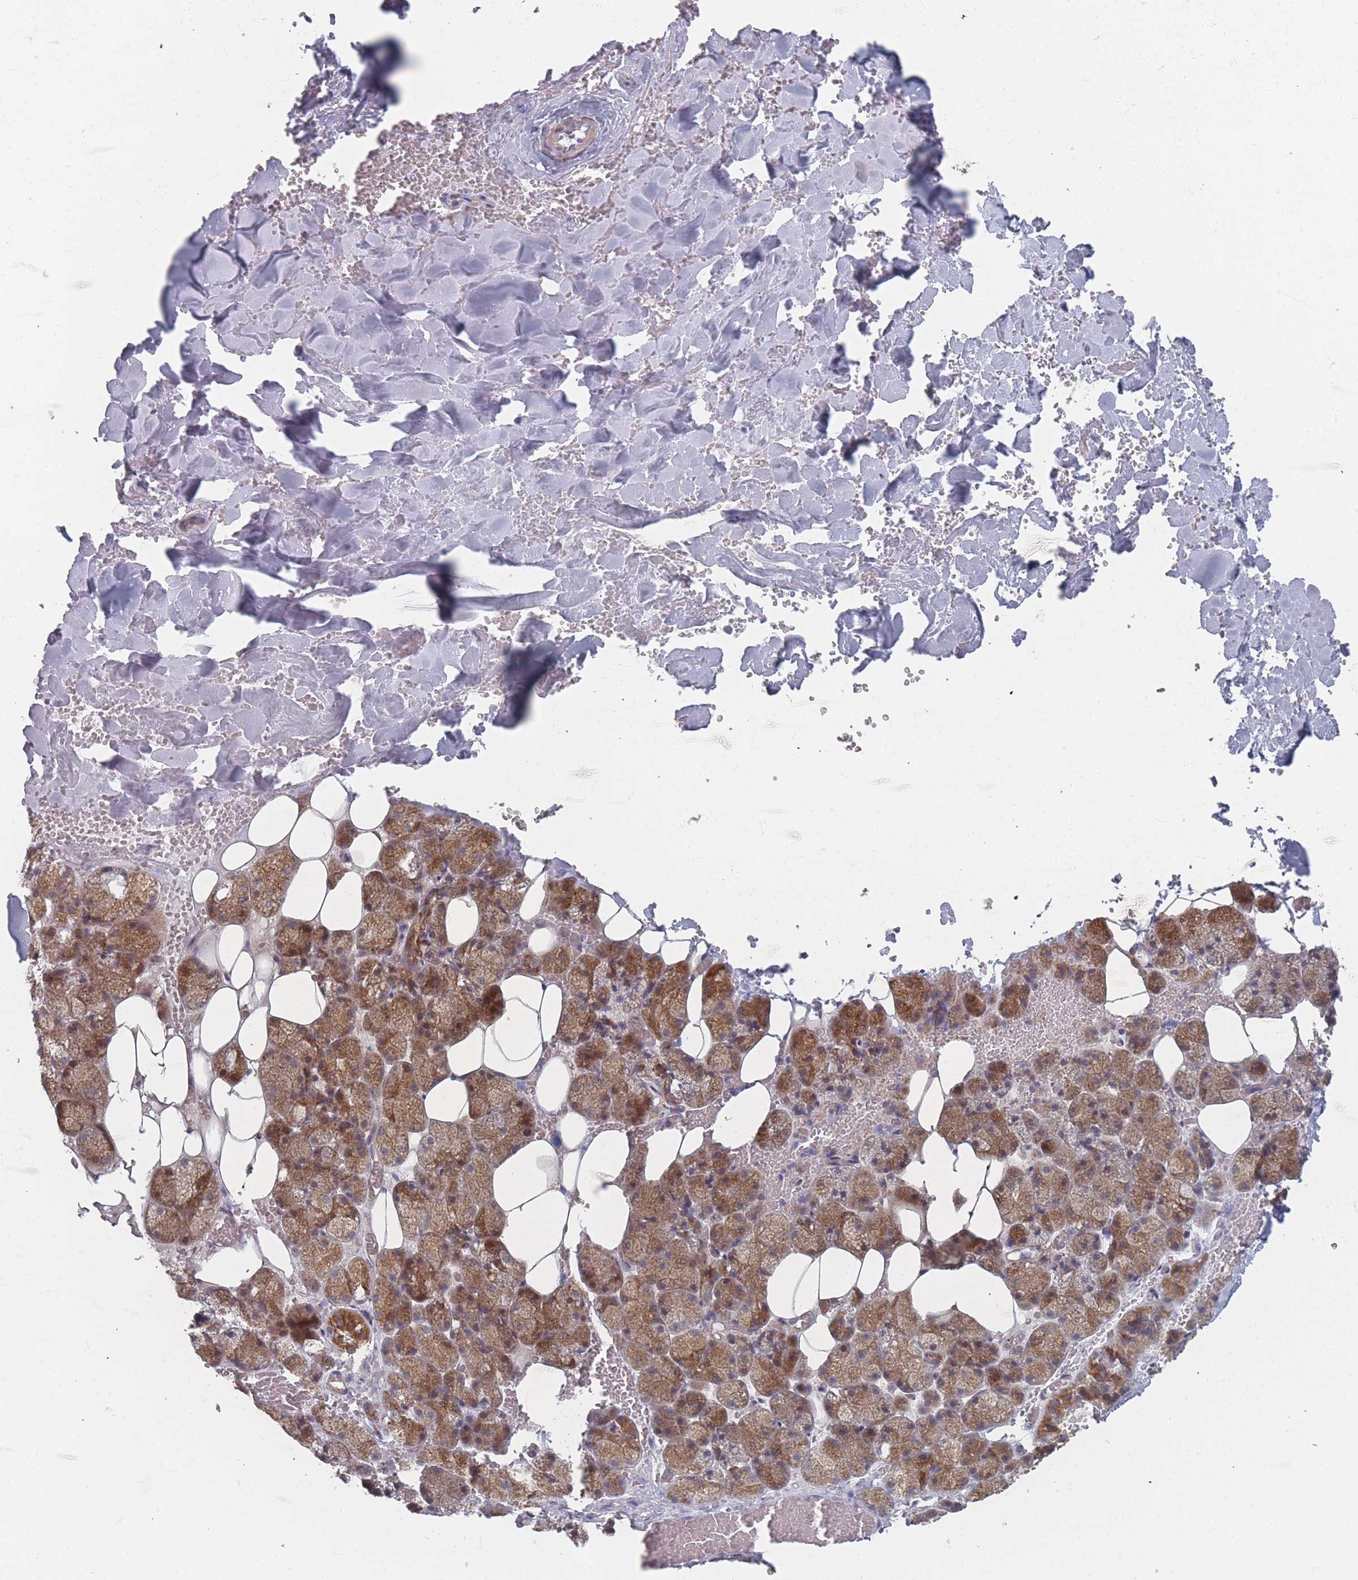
{"staining": {"intensity": "negative", "quantity": "none", "location": "none"}, "tissue": "adipose tissue", "cell_type": "Adipocytes", "image_type": "normal", "snomed": [{"axis": "morphology", "description": "Normal tissue, NOS"}, {"axis": "topography", "description": "Salivary gland"}, {"axis": "topography", "description": "Peripheral nerve tissue"}], "caption": "Human adipose tissue stained for a protein using IHC reveals no staining in adipocytes.", "gene": "PSMB3", "patient": {"sex": "male", "age": 38}}